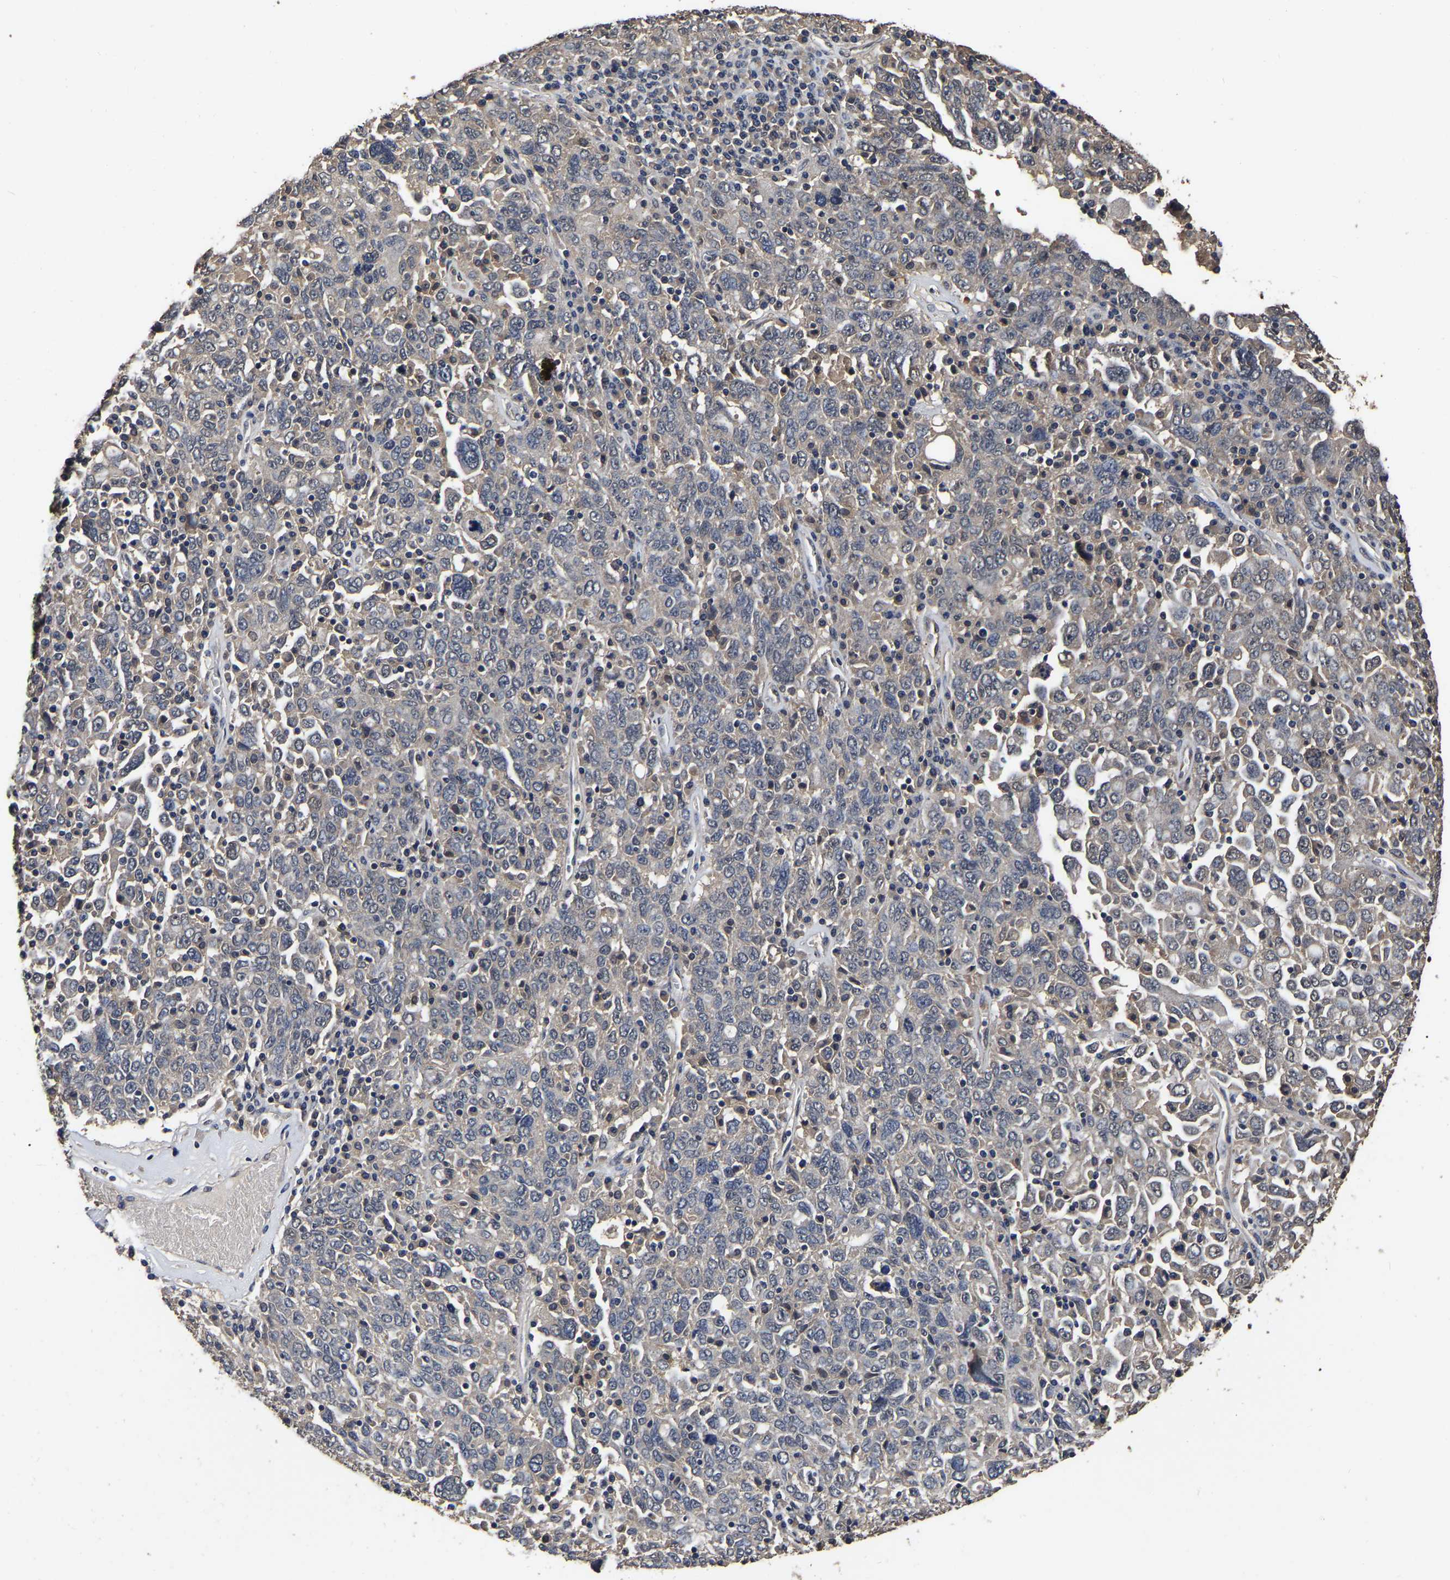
{"staining": {"intensity": "negative", "quantity": "none", "location": "none"}, "tissue": "ovarian cancer", "cell_type": "Tumor cells", "image_type": "cancer", "snomed": [{"axis": "morphology", "description": "Carcinoma, endometroid"}, {"axis": "topography", "description": "Ovary"}], "caption": "This image is of ovarian cancer (endometroid carcinoma) stained with immunohistochemistry to label a protein in brown with the nuclei are counter-stained blue. There is no expression in tumor cells.", "gene": "STK32C", "patient": {"sex": "female", "age": 62}}